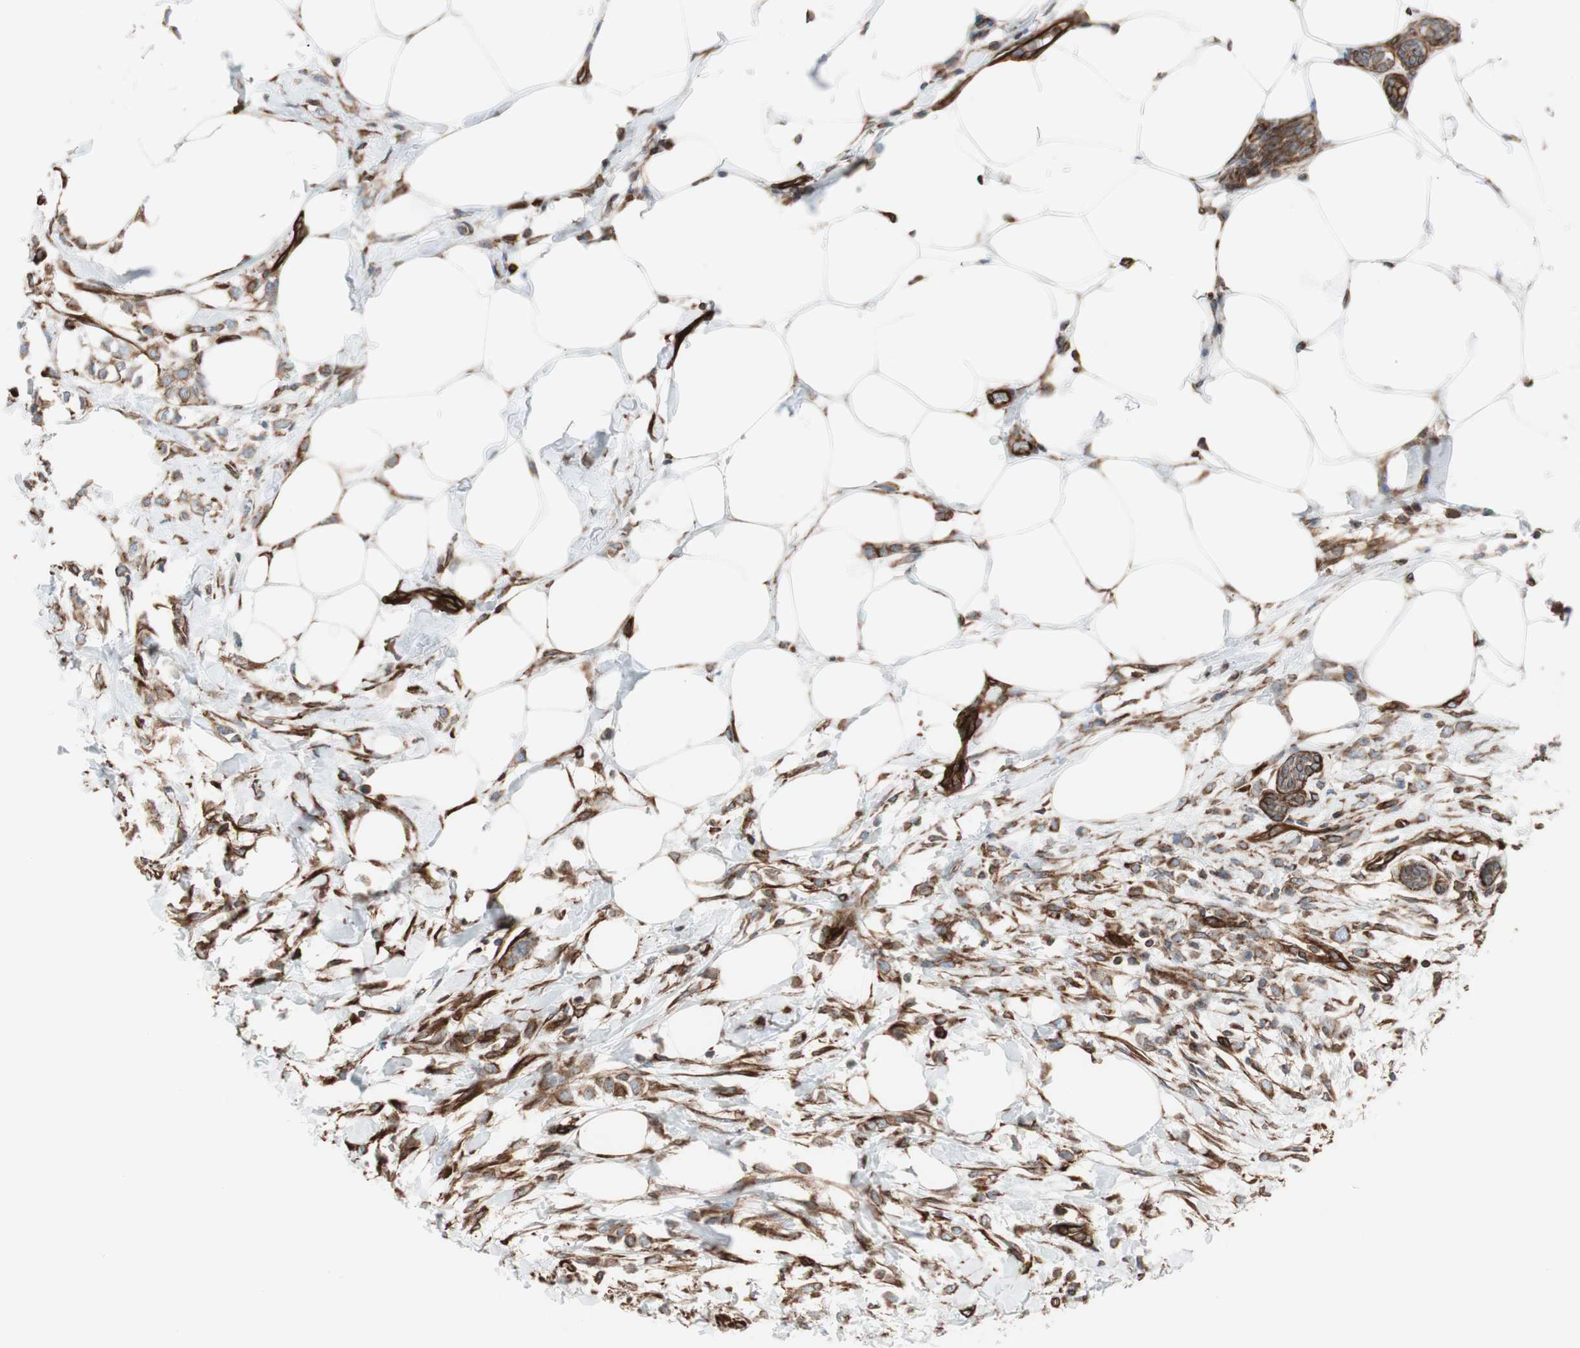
{"staining": {"intensity": "moderate", "quantity": ">75%", "location": "cytoplasmic/membranous"}, "tissue": "breast cancer", "cell_type": "Tumor cells", "image_type": "cancer", "snomed": [{"axis": "morphology", "description": "Lobular carcinoma, in situ"}, {"axis": "morphology", "description": "Lobular carcinoma"}, {"axis": "topography", "description": "Breast"}], "caption": "Immunohistochemical staining of human breast cancer shows medium levels of moderate cytoplasmic/membranous protein expression in about >75% of tumor cells.", "gene": "TCTA", "patient": {"sex": "female", "age": 41}}